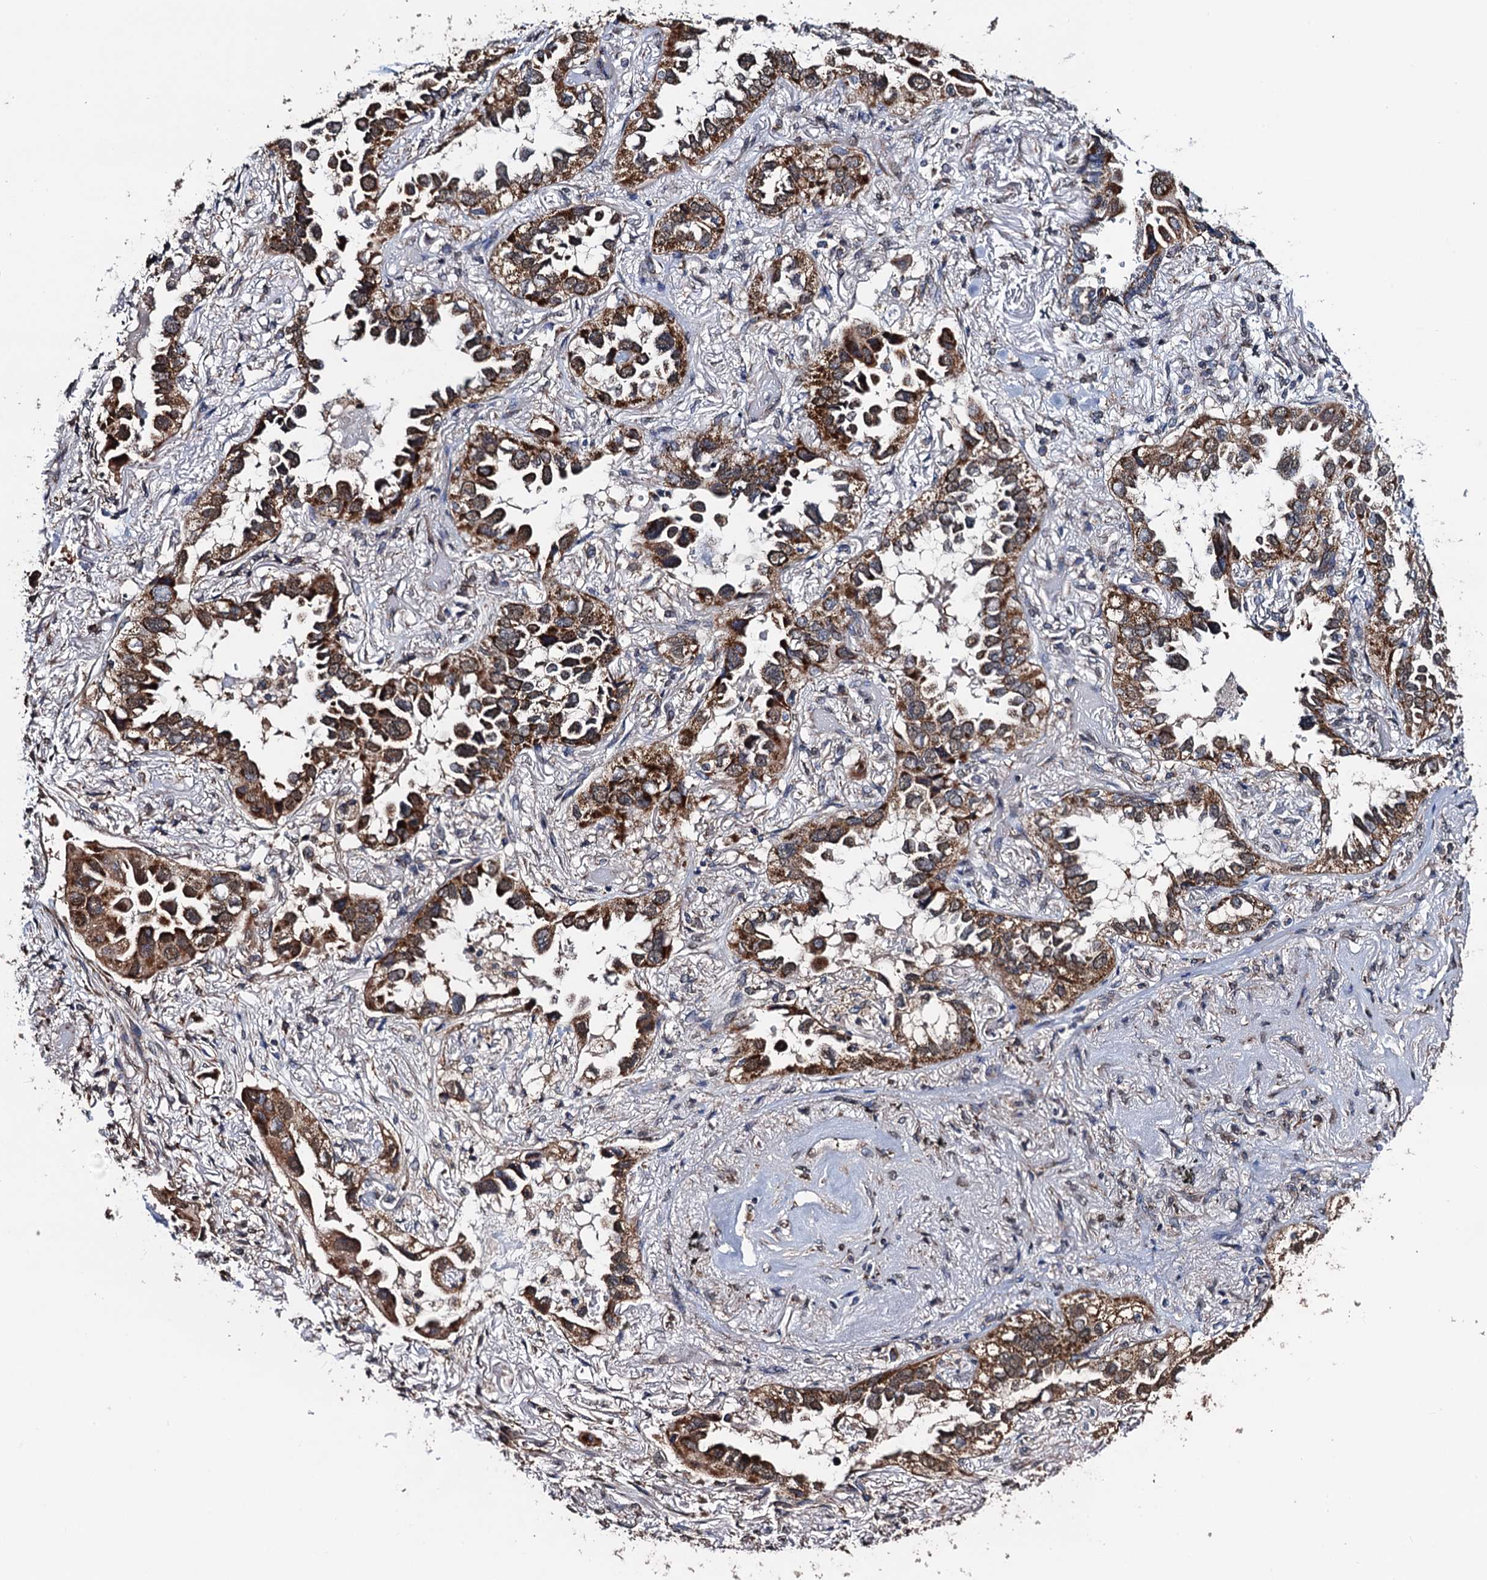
{"staining": {"intensity": "strong", "quantity": ">75%", "location": "cytoplasmic/membranous"}, "tissue": "lung cancer", "cell_type": "Tumor cells", "image_type": "cancer", "snomed": [{"axis": "morphology", "description": "Adenocarcinoma, NOS"}, {"axis": "topography", "description": "Lung"}], "caption": "This image displays lung cancer stained with immunohistochemistry (IHC) to label a protein in brown. The cytoplasmic/membranous of tumor cells show strong positivity for the protein. Nuclei are counter-stained blue.", "gene": "PTCD3", "patient": {"sex": "female", "age": 76}}